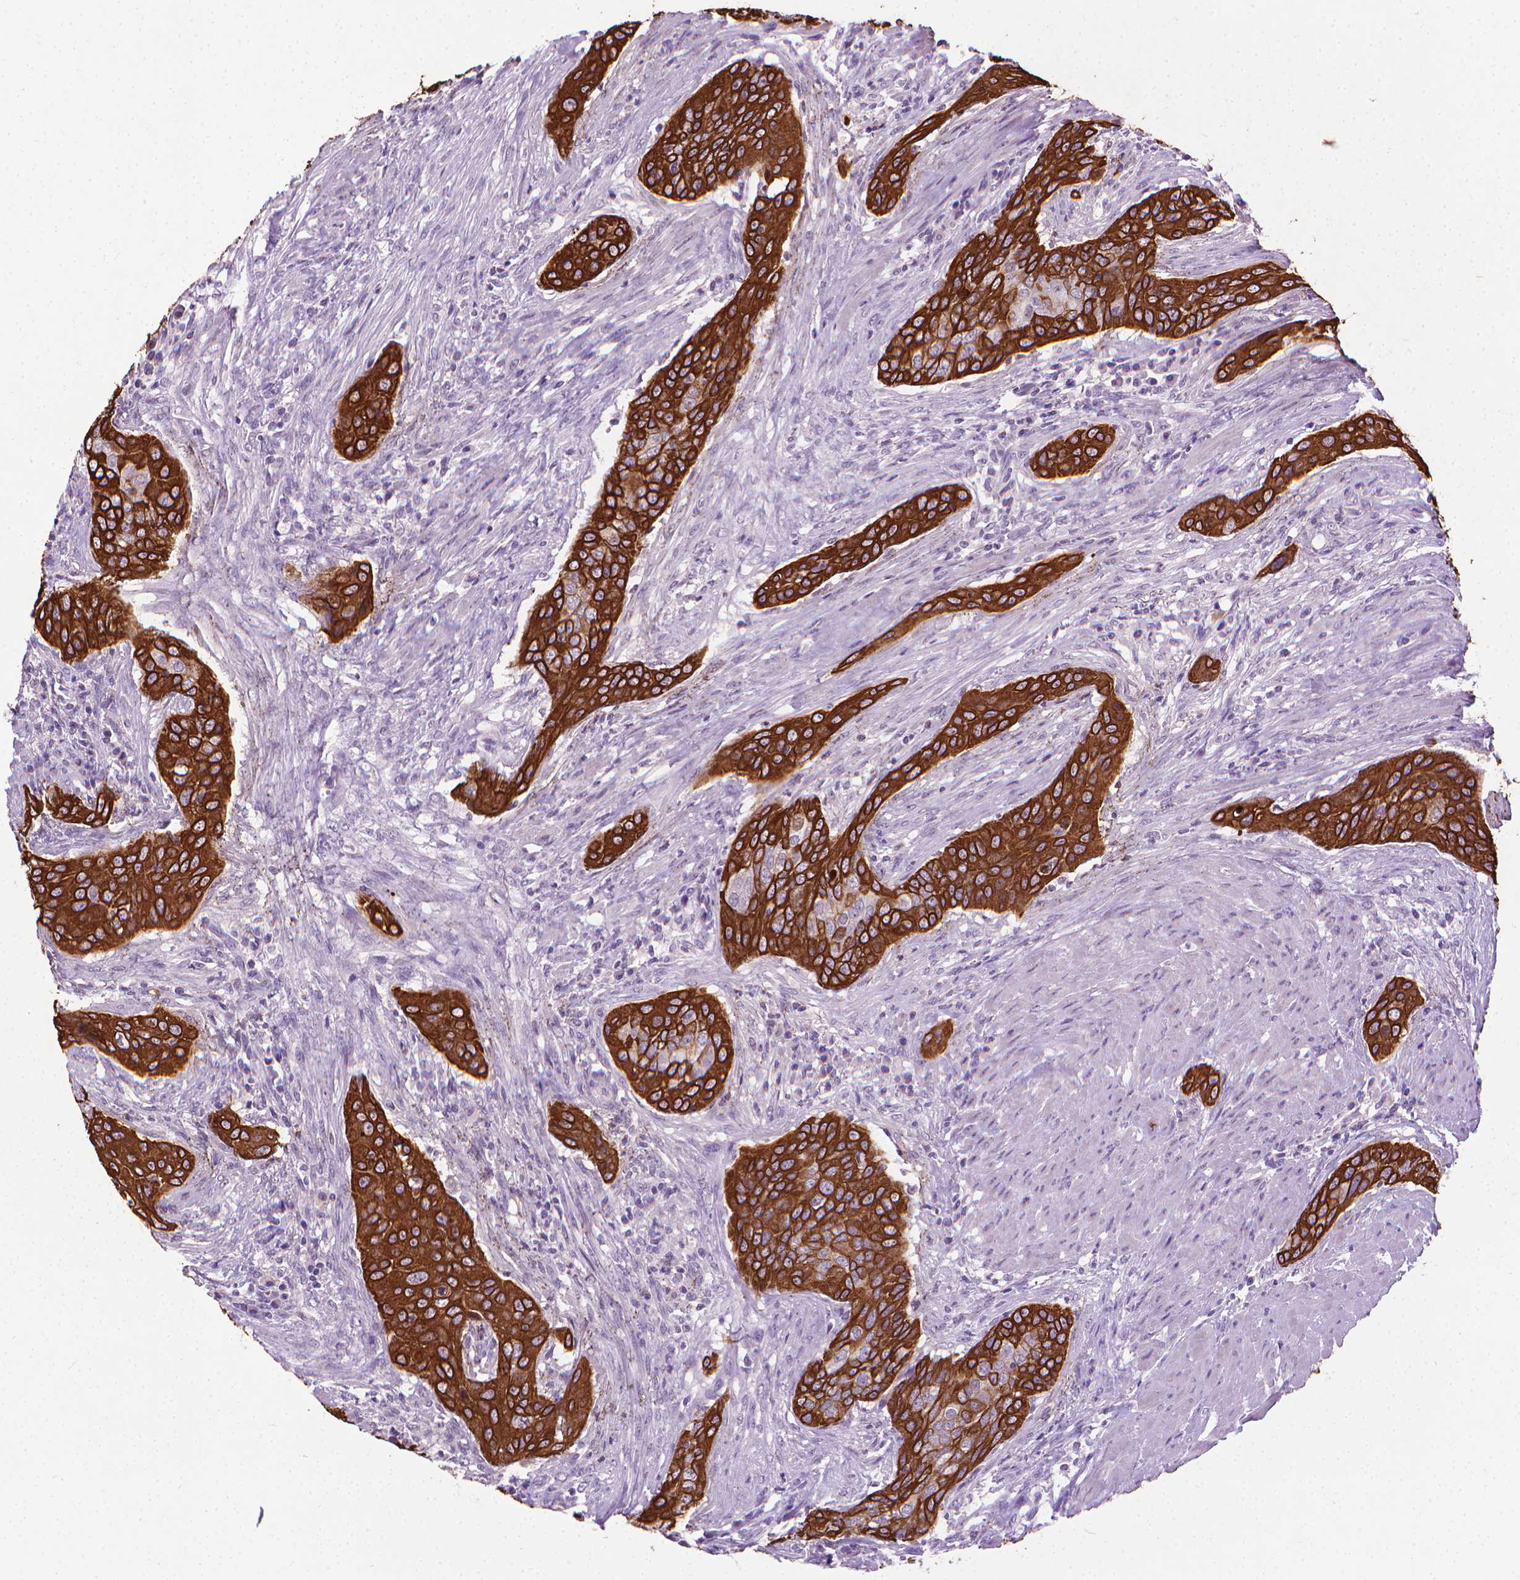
{"staining": {"intensity": "strong", "quantity": ">75%", "location": "cytoplasmic/membranous"}, "tissue": "urothelial cancer", "cell_type": "Tumor cells", "image_type": "cancer", "snomed": [{"axis": "morphology", "description": "Urothelial carcinoma, High grade"}, {"axis": "topography", "description": "Urinary bladder"}], "caption": "High-power microscopy captured an IHC histopathology image of high-grade urothelial carcinoma, revealing strong cytoplasmic/membranous staining in approximately >75% of tumor cells.", "gene": "KRT5", "patient": {"sex": "male", "age": 82}}